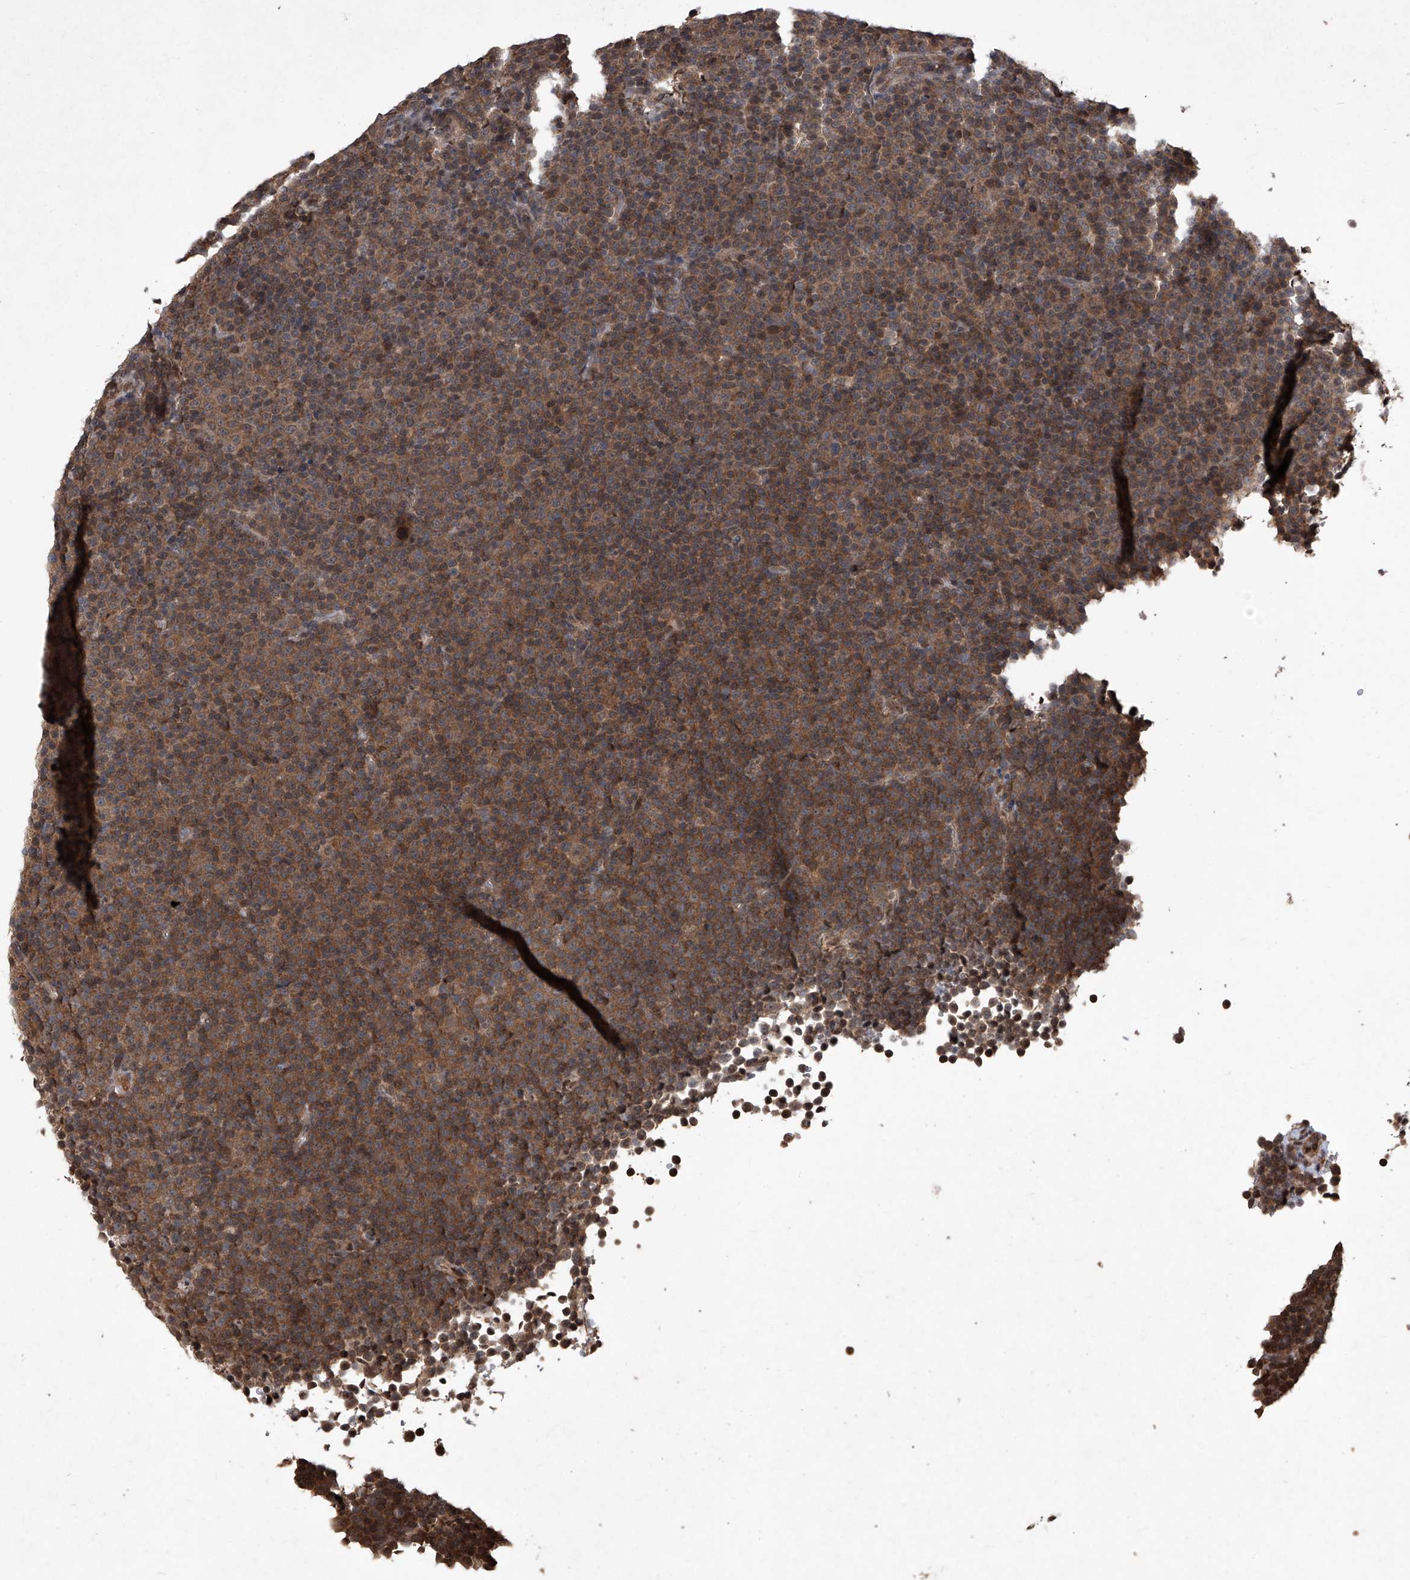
{"staining": {"intensity": "moderate", "quantity": ">75%", "location": "cytoplasmic/membranous"}, "tissue": "lymphoma", "cell_type": "Tumor cells", "image_type": "cancer", "snomed": [{"axis": "morphology", "description": "Malignant lymphoma, non-Hodgkin's type, Low grade"}, {"axis": "topography", "description": "Lymph node"}], "caption": "Malignant lymphoma, non-Hodgkin's type (low-grade) stained for a protein shows moderate cytoplasmic/membranous positivity in tumor cells.", "gene": "TSNAX", "patient": {"sex": "female", "age": 67}}